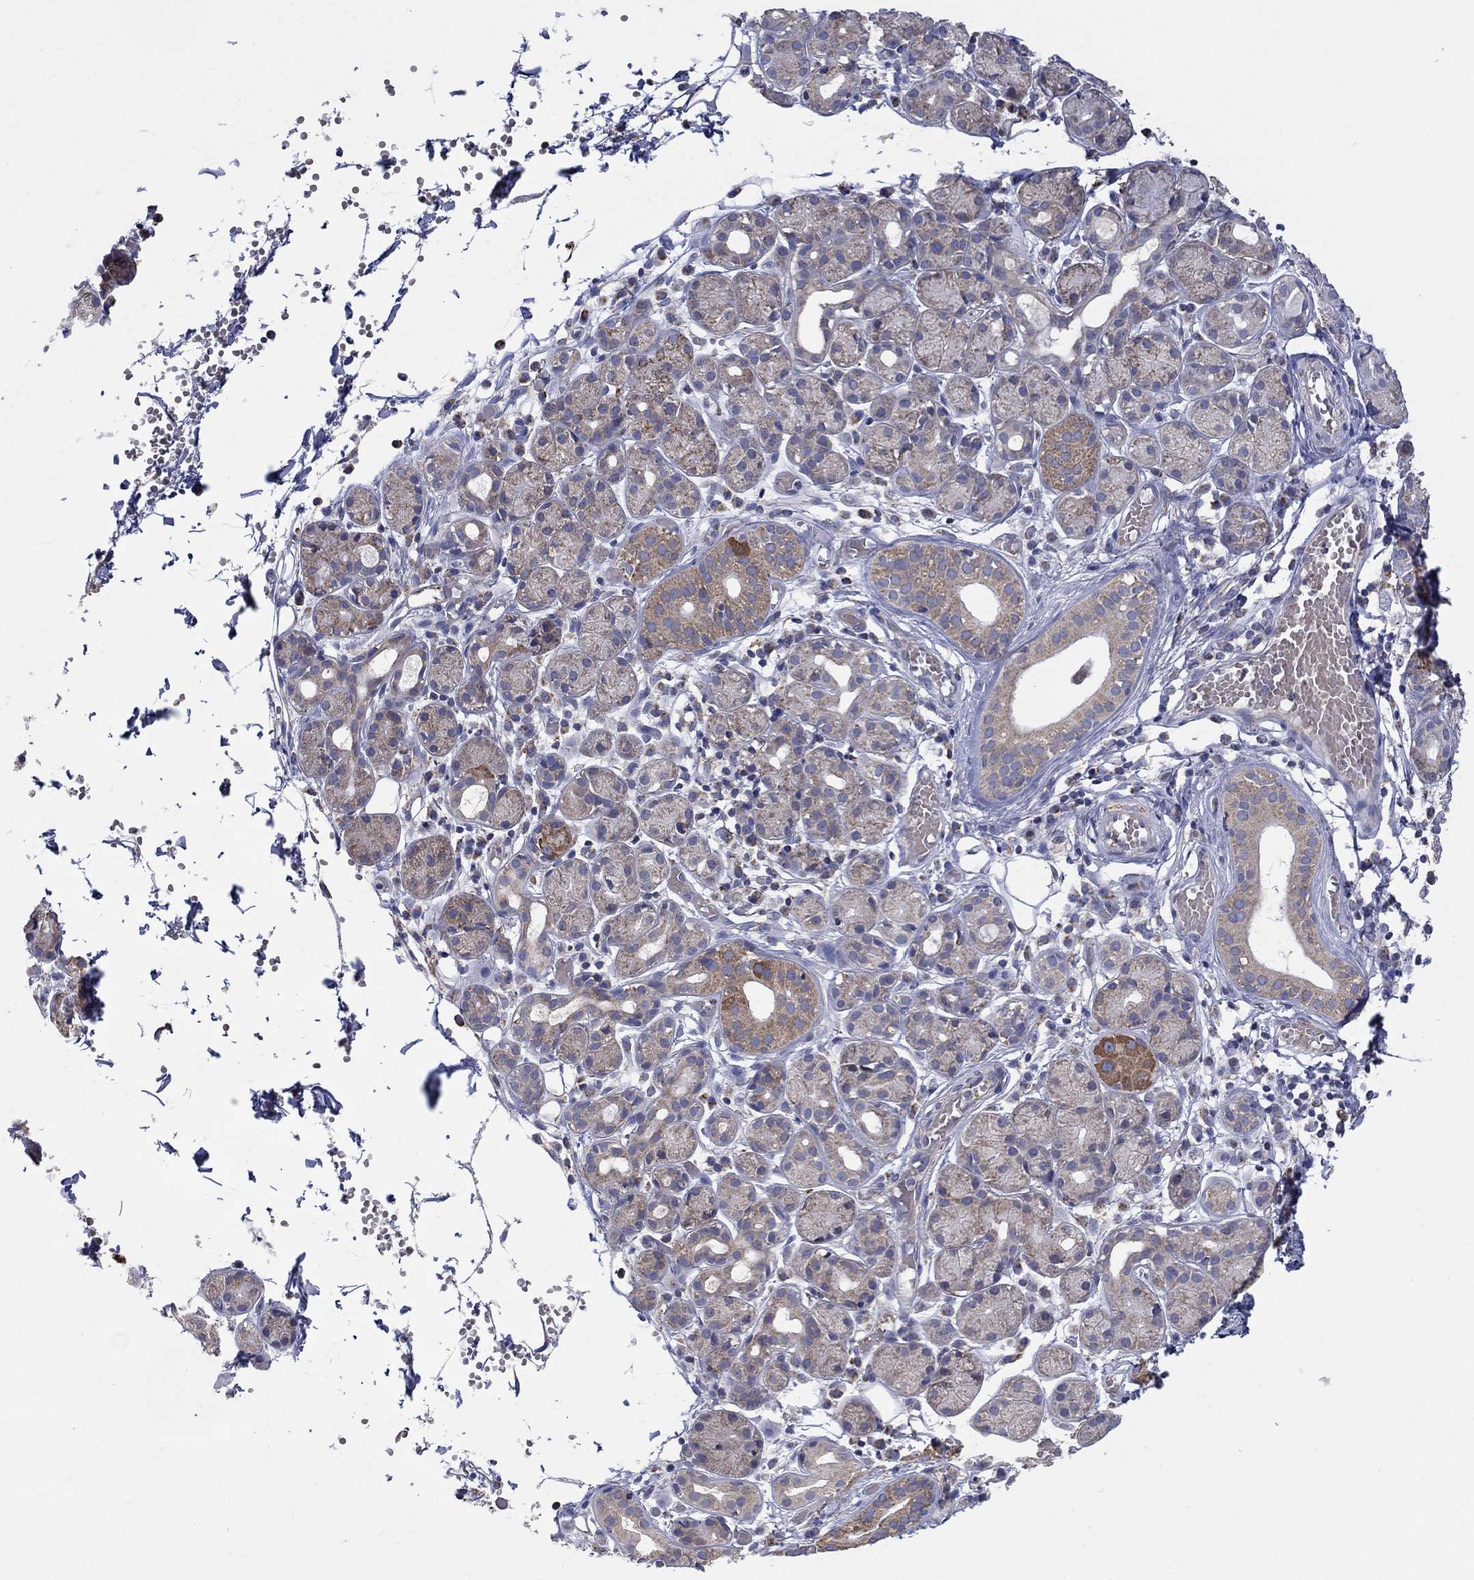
{"staining": {"intensity": "moderate", "quantity": "<25%", "location": "cytoplasmic/membranous"}, "tissue": "salivary gland", "cell_type": "Glandular cells", "image_type": "normal", "snomed": [{"axis": "morphology", "description": "Normal tissue, NOS"}, {"axis": "topography", "description": "Salivary gland"}, {"axis": "topography", "description": "Peripheral nerve tissue"}], "caption": "Moderate cytoplasmic/membranous positivity for a protein is identified in about <25% of glandular cells of benign salivary gland using IHC.", "gene": "HPS5", "patient": {"sex": "male", "age": 71}}